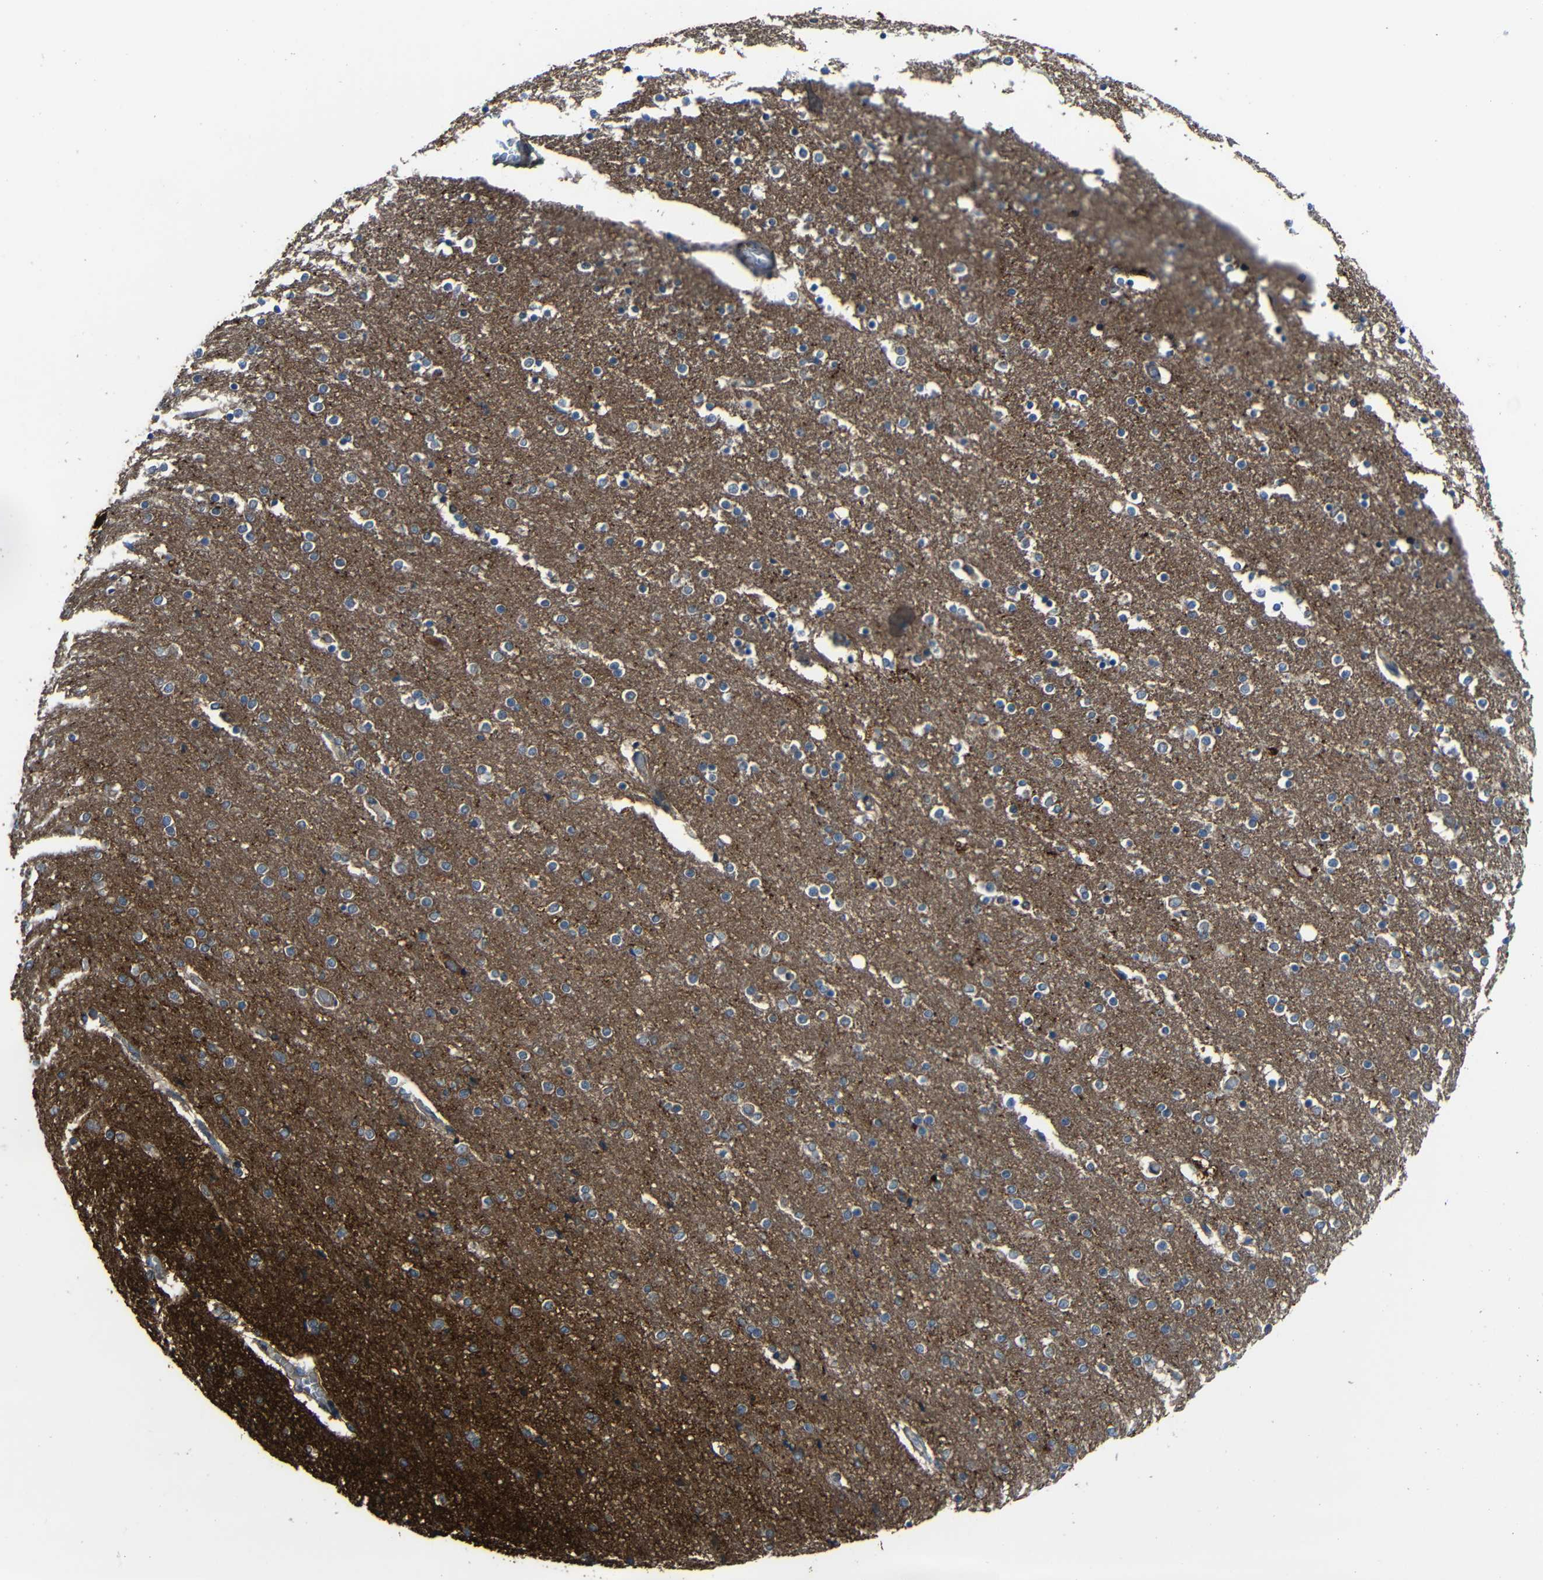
{"staining": {"intensity": "negative", "quantity": "none", "location": "none"}, "tissue": "caudate", "cell_type": "Glial cells", "image_type": "normal", "snomed": [{"axis": "morphology", "description": "Normal tissue, NOS"}, {"axis": "topography", "description": "Lateral ventricle wall"}], "caption": "Micrograph shows no significant protein expression in glial cells of benign caudate. Brightfield microscopy of immunohistochemistry stained with DAB (brown) and hematoxylin (blue), captured at high magnification.", "gene": "DNAJC5", "patient": {"sex": "female", "age": 54}}